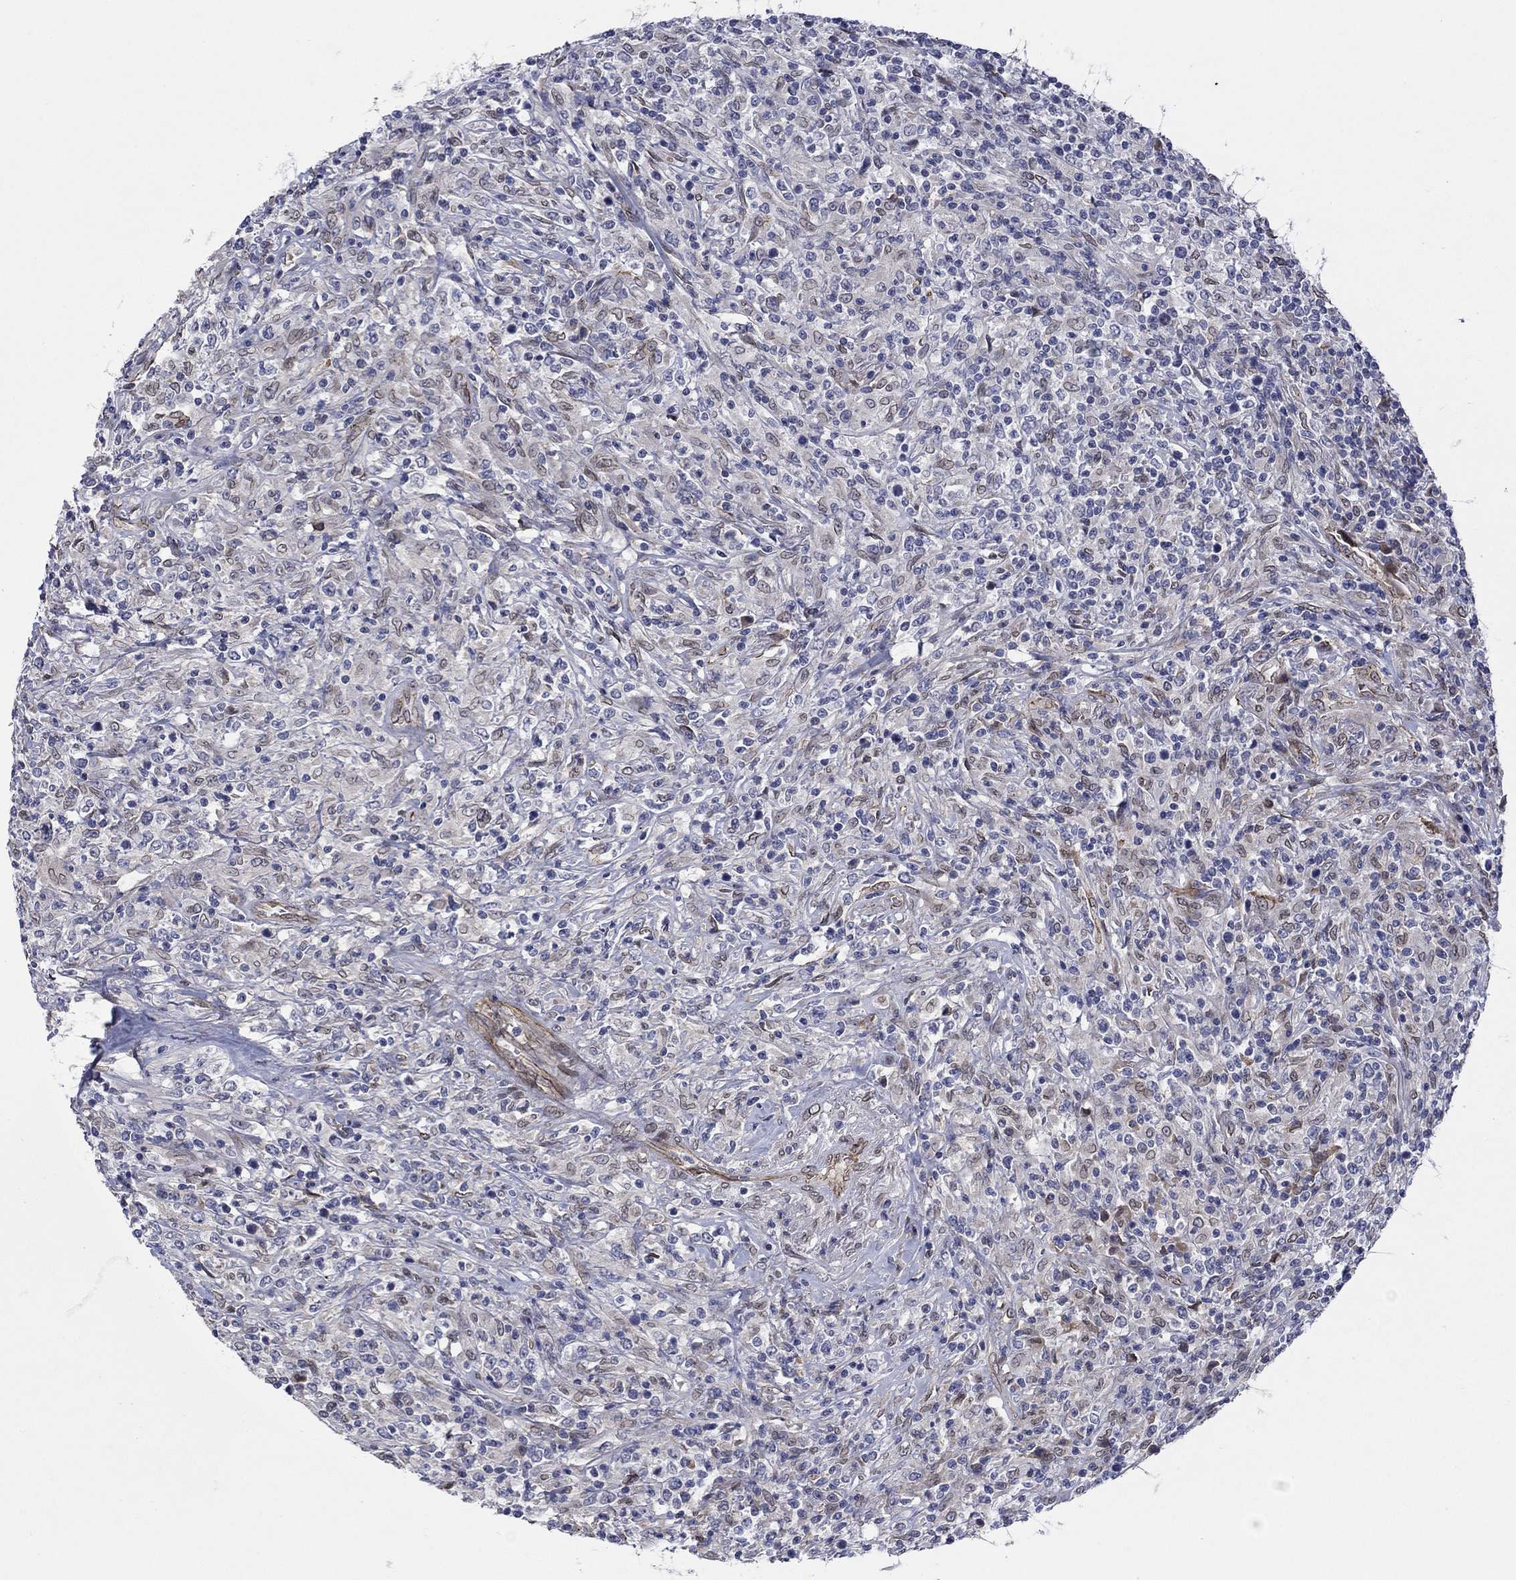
{"staining": {"intensity": "negative", "quantity": "none", "location": "none"}, "tissue": "lymphoma", "cell_type": "Tumor cells", "image_type": "cancer", "snomed": [{"axis": "morphology", "description": "Malignant lymphoma, non-Hodgkin's type, High grade"}, {"axis": "topography", "description": "Lung"}], "caption": "Image shows no significant protein expression in tumor cells of lymphoma.", "gene": "EMC9", "patient": {"sex": "male", "age": 79}}